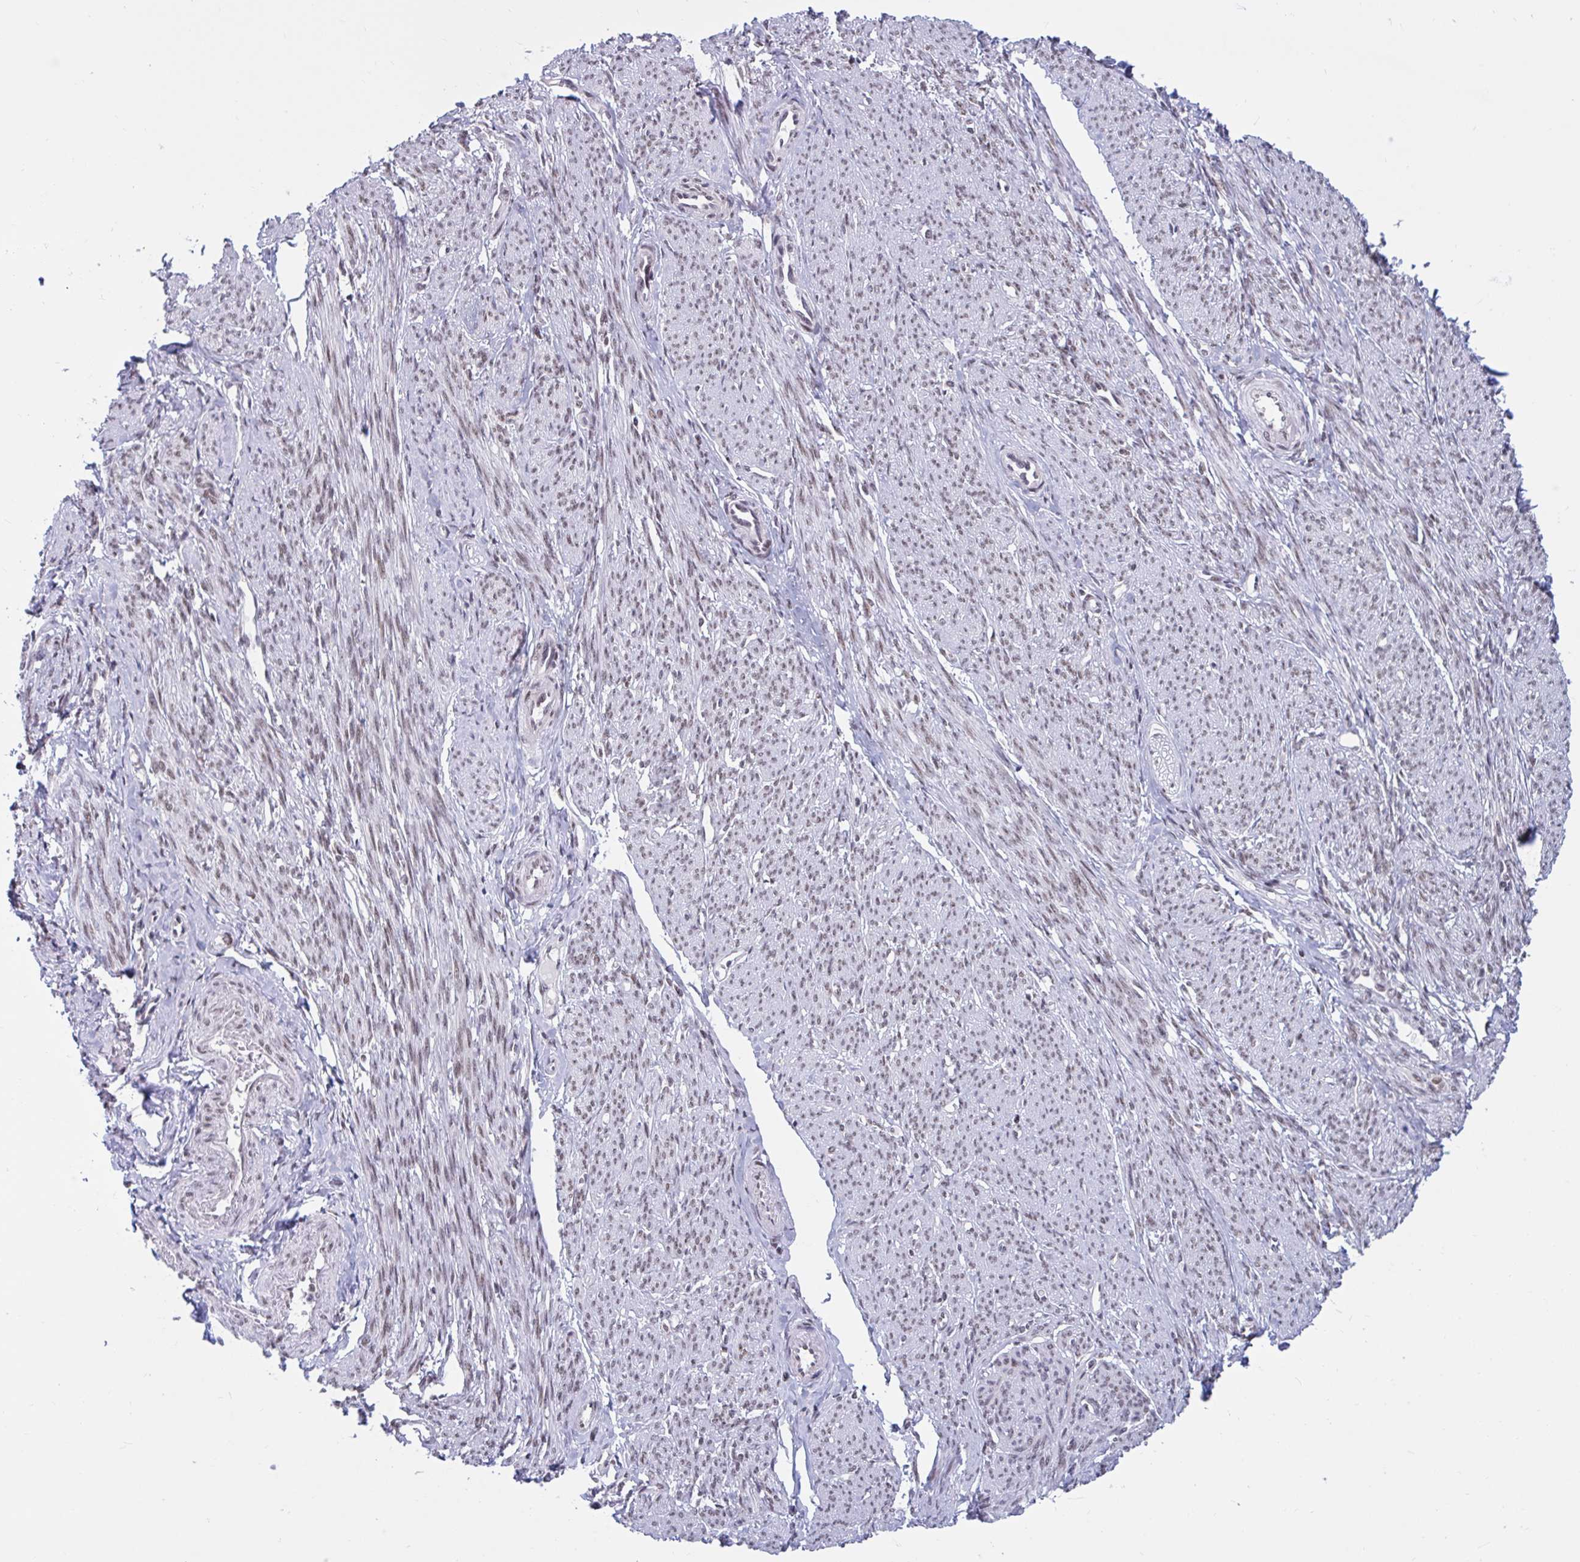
{"staining": {"intensity": "moderate", "quantity": "25%-75%", "location": "nuclear"}, "tissue": "smooth muscle", "cell_type": "Smooth muscle cells", "image_type": "normal", "snomed": [{"axis": "morphology", "description": "Normal tissue, NOS"}, {"axis": "topography", "description": "Smooth muscle"}], "caption": "Immunohistochemistry (IHC) of benign human smooth muscle shows medium levels of moderate nuclear staining in about 25%-75% of smooth muscle cells.", "gene": "PHF10", "patient": {"sex": "female", "age": 65}}